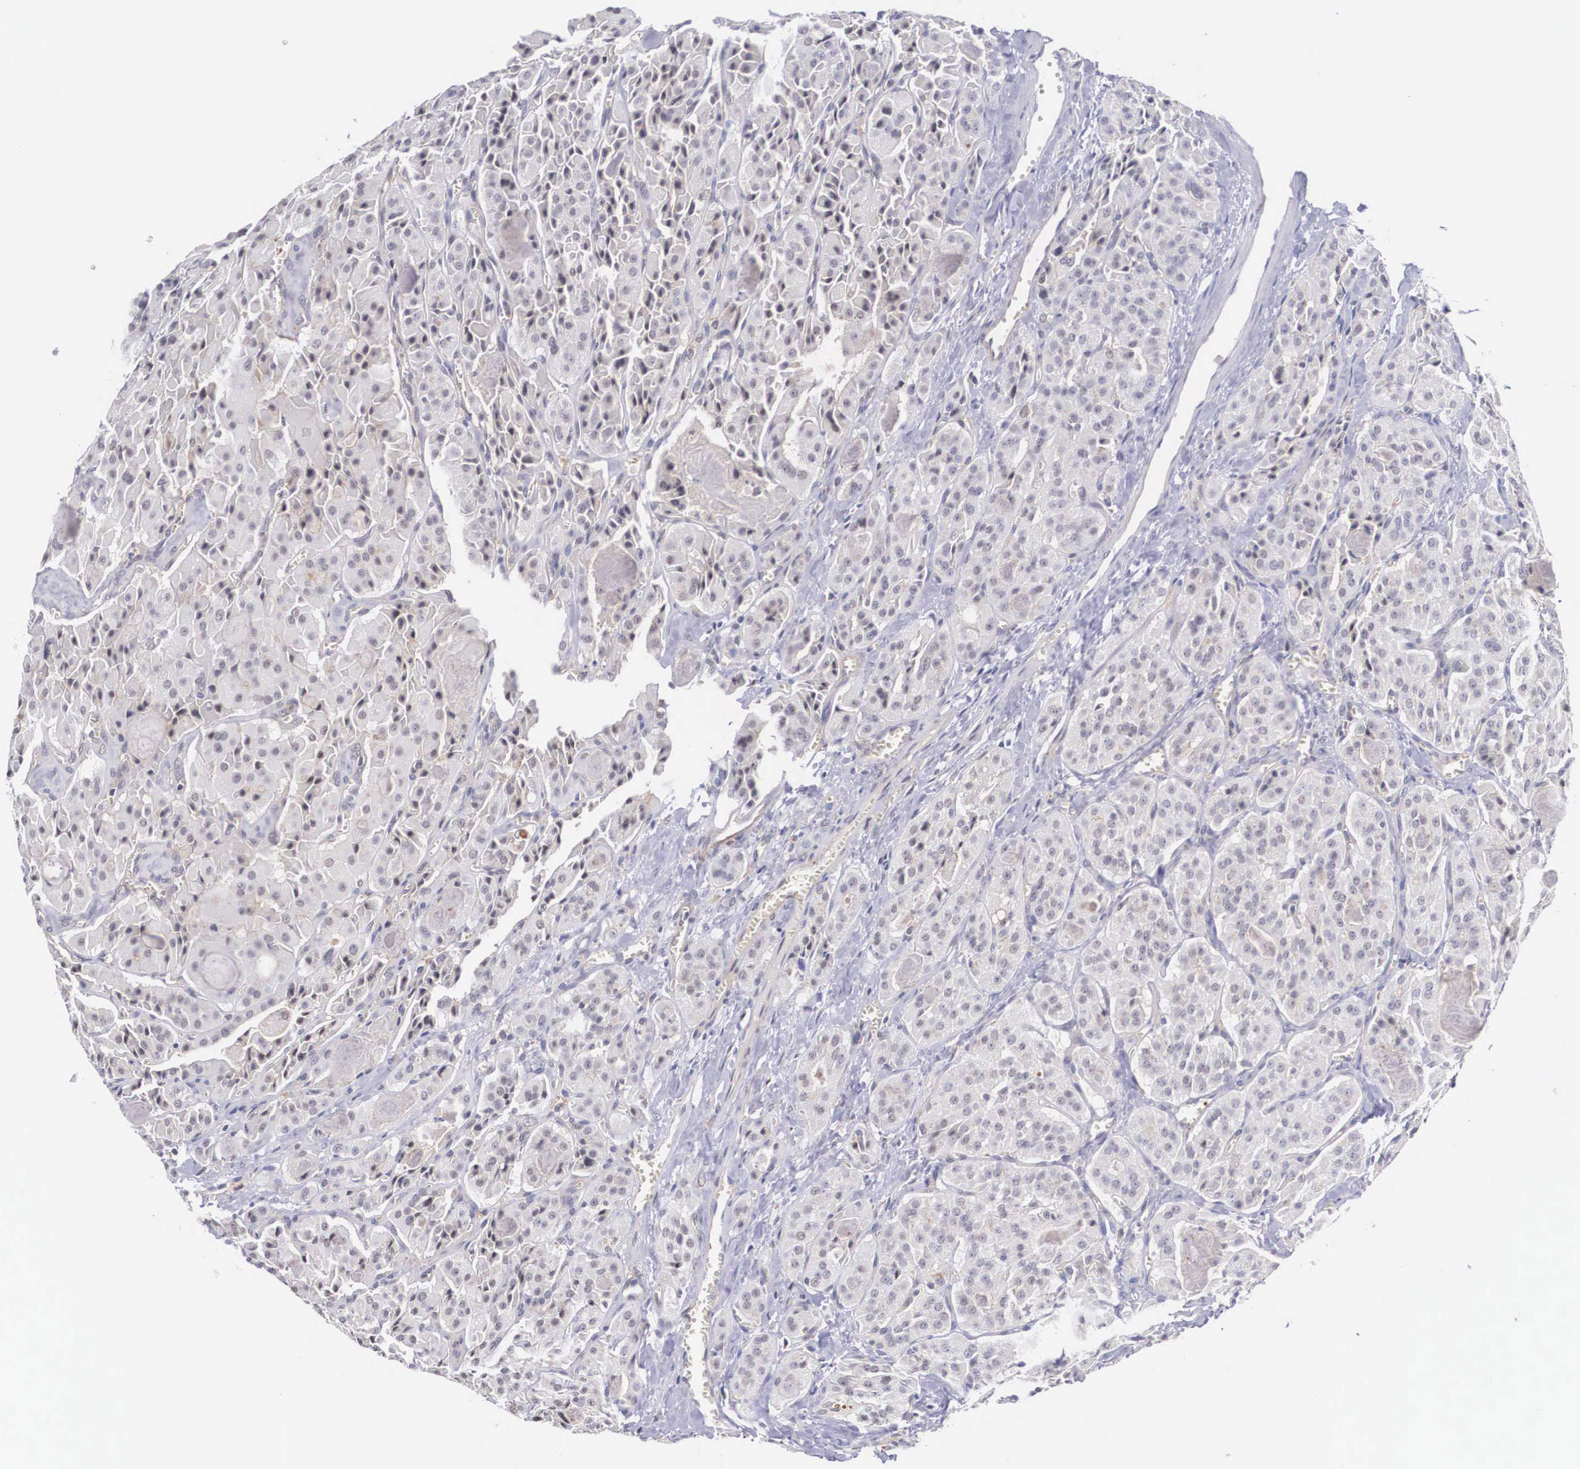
{"staining": {"intensity": "negative", "quantity": "none", "location": "none"}, "tissue": "thyroid cancer", "cell_type": "Tumor cells", "image_type": "cancer", "snomed": [{"axis": "morphology", "description": "Carcinoma, NOS"}, {"axis": "topography", "description": "Thyroid gland"}], "caption": "Tumor cells show no significant expression in thyroid cancer. (DAB IHC visualized using brightfield microscopy, high magnification).", "gene": "NR4A2", "patient": {"sex": "male", "age": 76}}